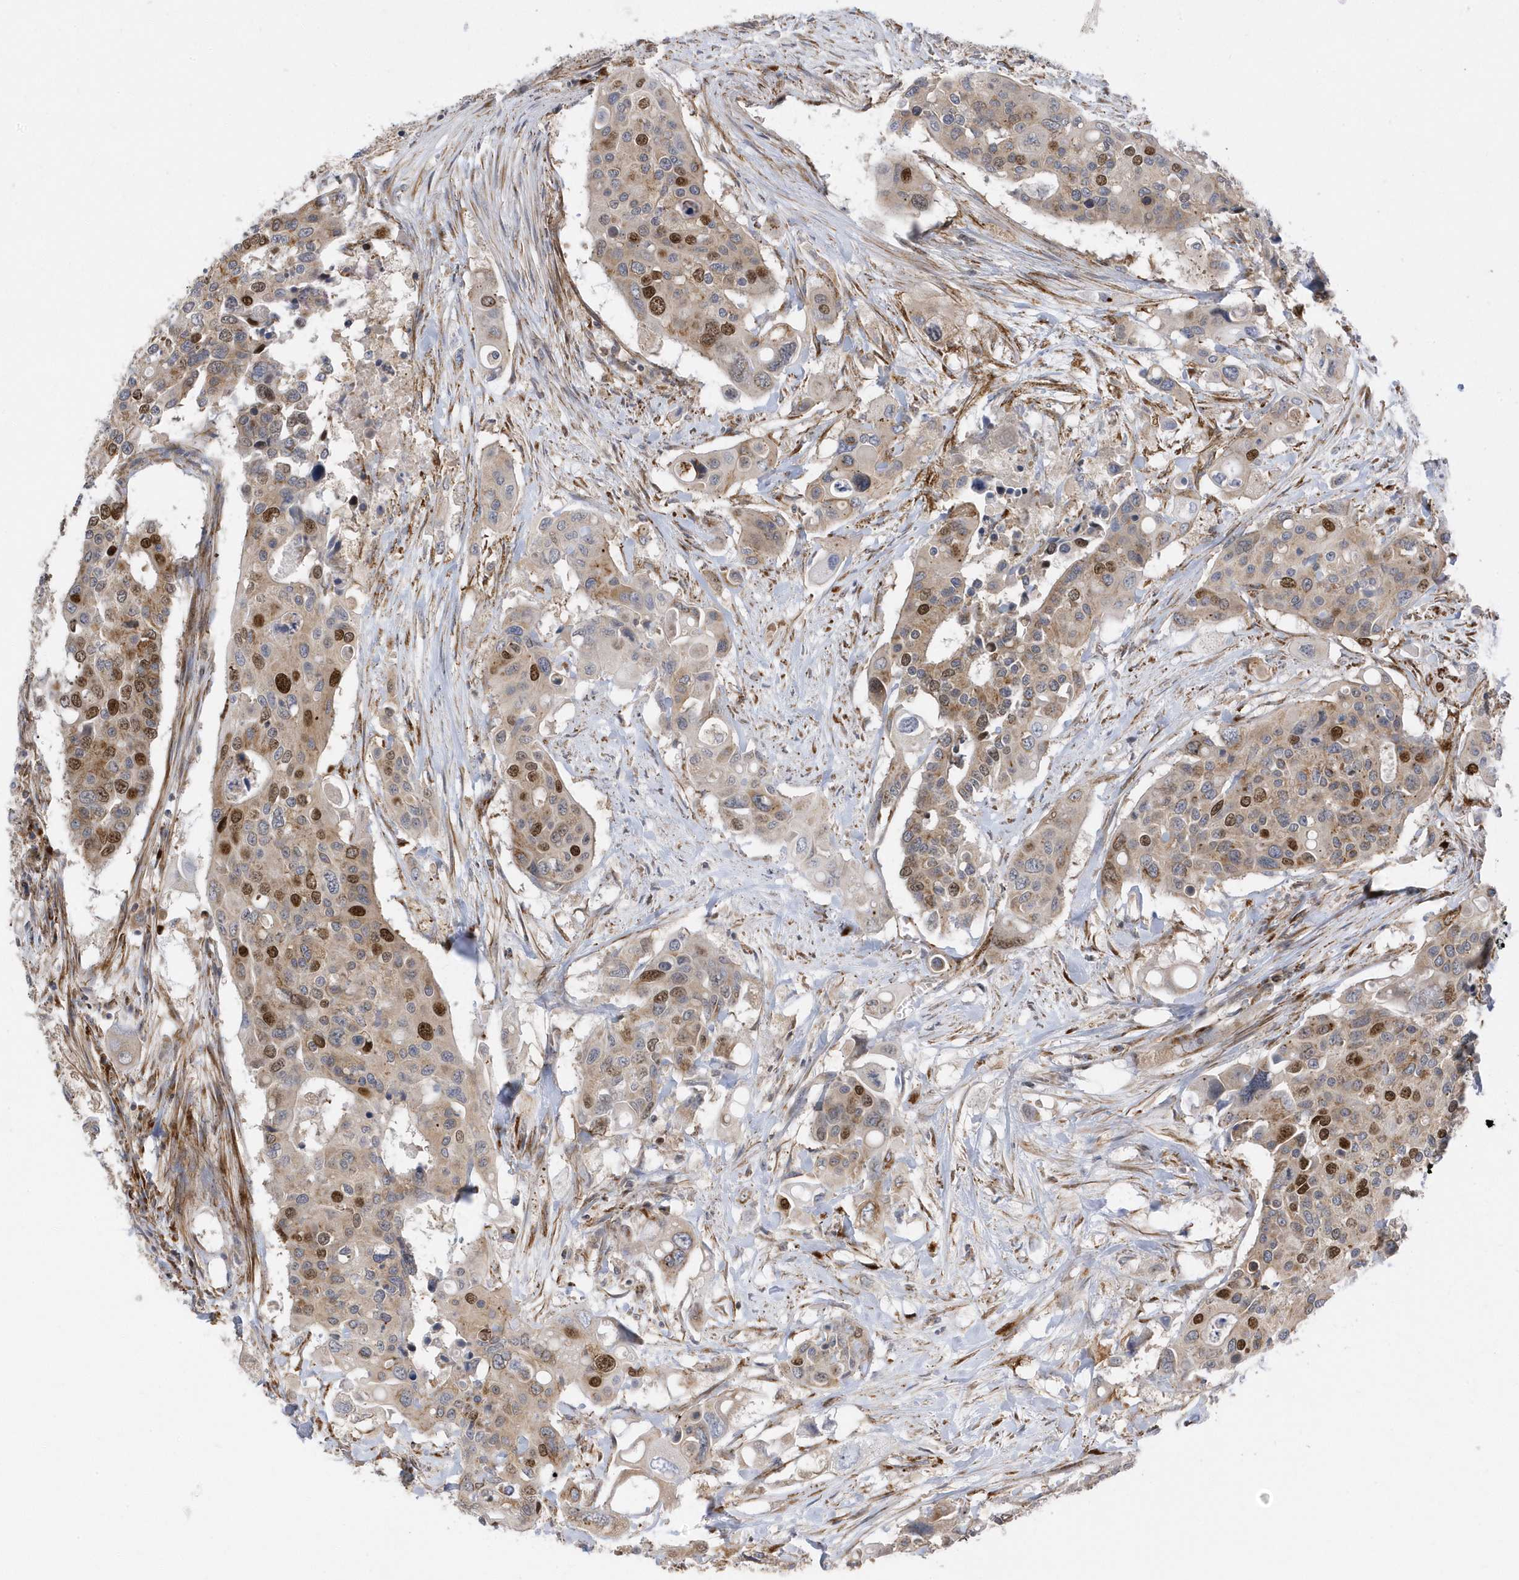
{"staining": {"intensity": "moderate", "quantity": "25%-75%", "location": "nuclear"}, "tissue": "colorectal cancer", "cell_type": "Tumor cells", "image_type": "cancer", "snomed": [{"axis": "morphology", "description": "Adenocarcinoma, NOS"}, {"axis": "topography", "description": "Colon"}], "caption": "A histopathology image of human colorectal cancer (adenocarcinoma) stained for a protein exhibits moderate nuclear brown staining in tumor cells.", "gene": "HRH4", "patient": {"sex": "male", "age": 77}}